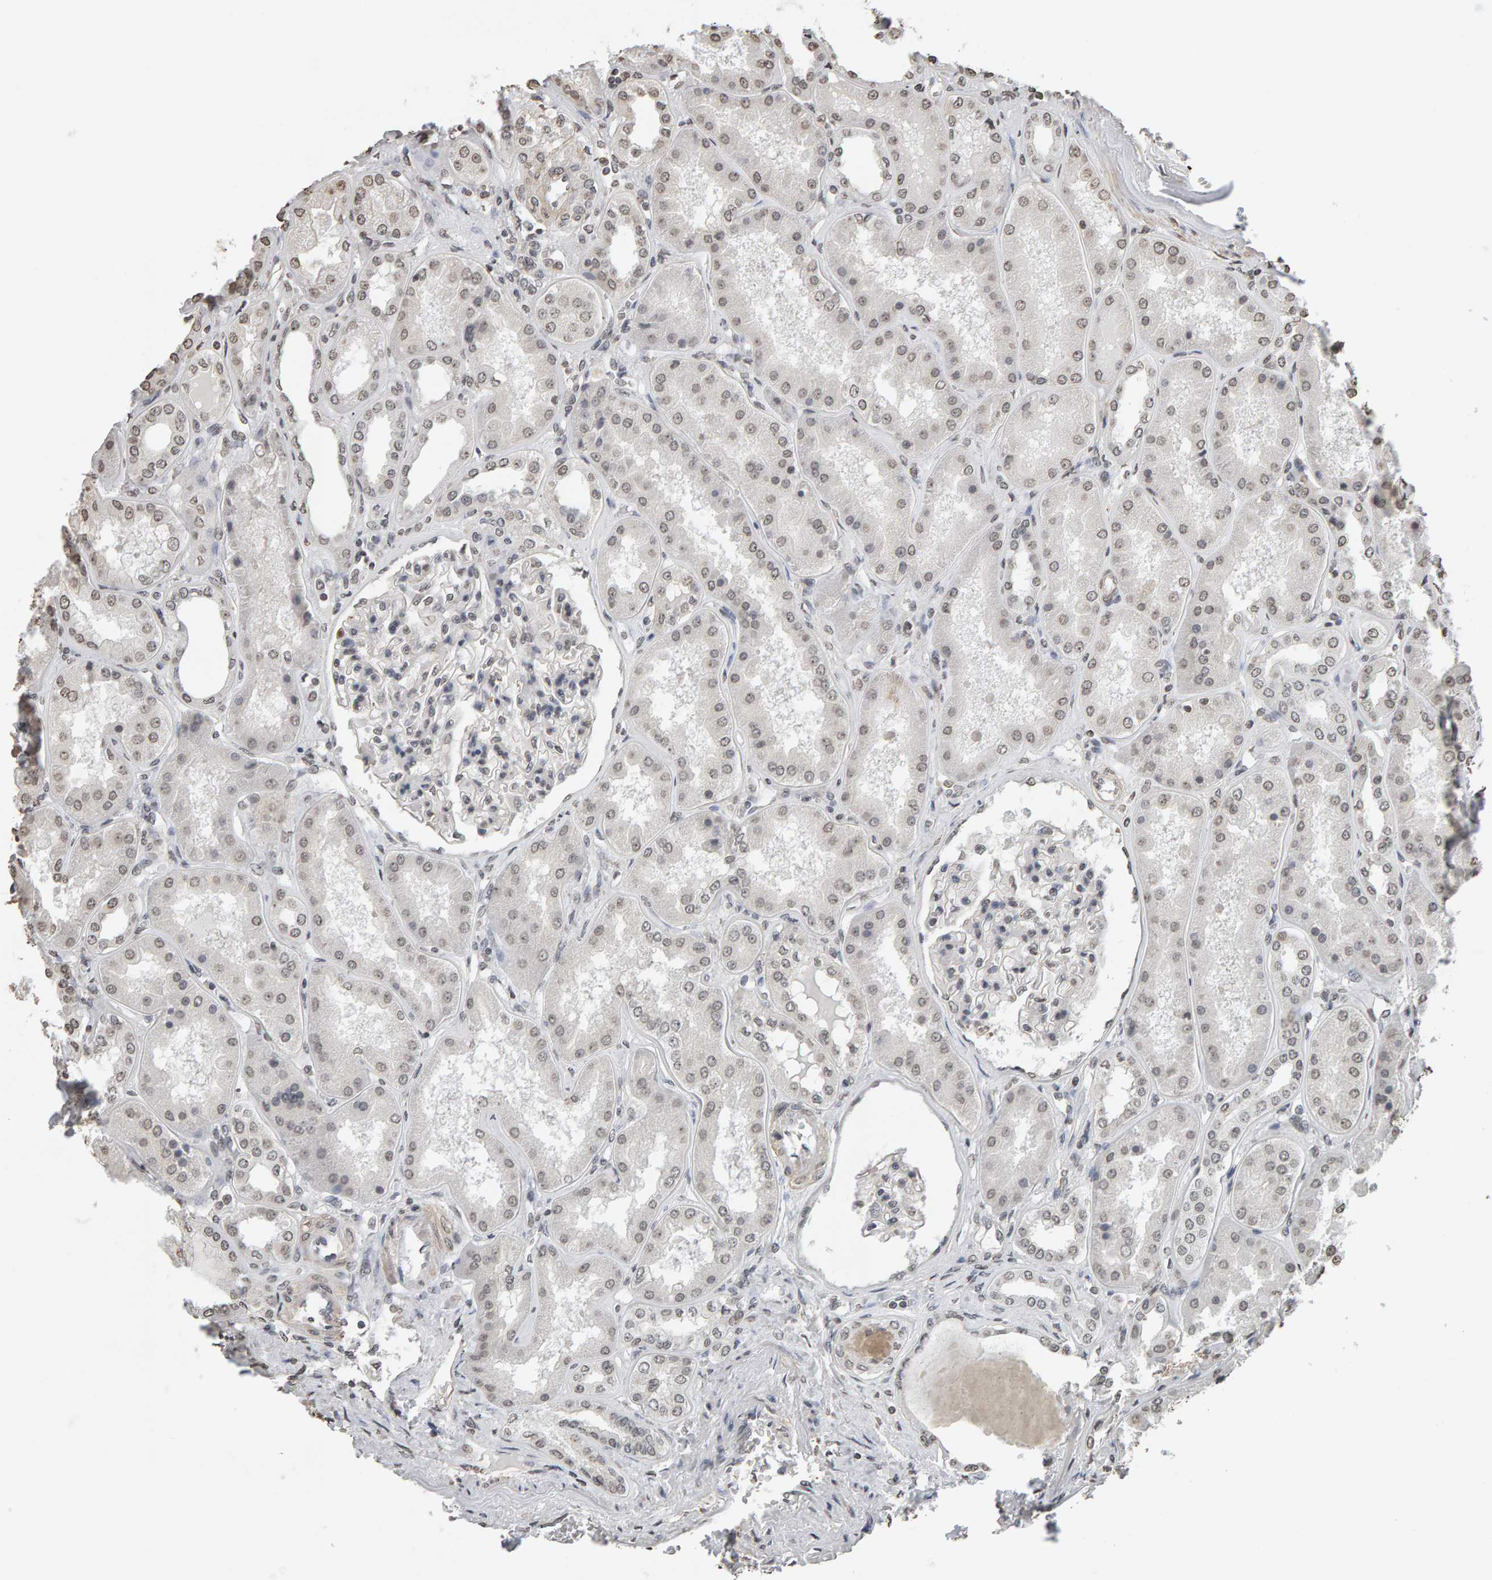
{"staining": {"intensity": "moderate", "quantity": "25%-75%", "location": "nuclear"}, "tissue": "kidney", "cell_type": "Cells in glomeruli", "image_type": "normal", "snomed": [{"axis": "morphology", "description": "Normal tissue, NOS"}, {"axis": "topography", "description": "Kidney"}], "caption": "A brown stain highlights moderate nuclear expression of a protein in cells in glomeruli of benign human kidney.", "gene": "AFF4", "patient": {"sex": "female", "age": 56}}